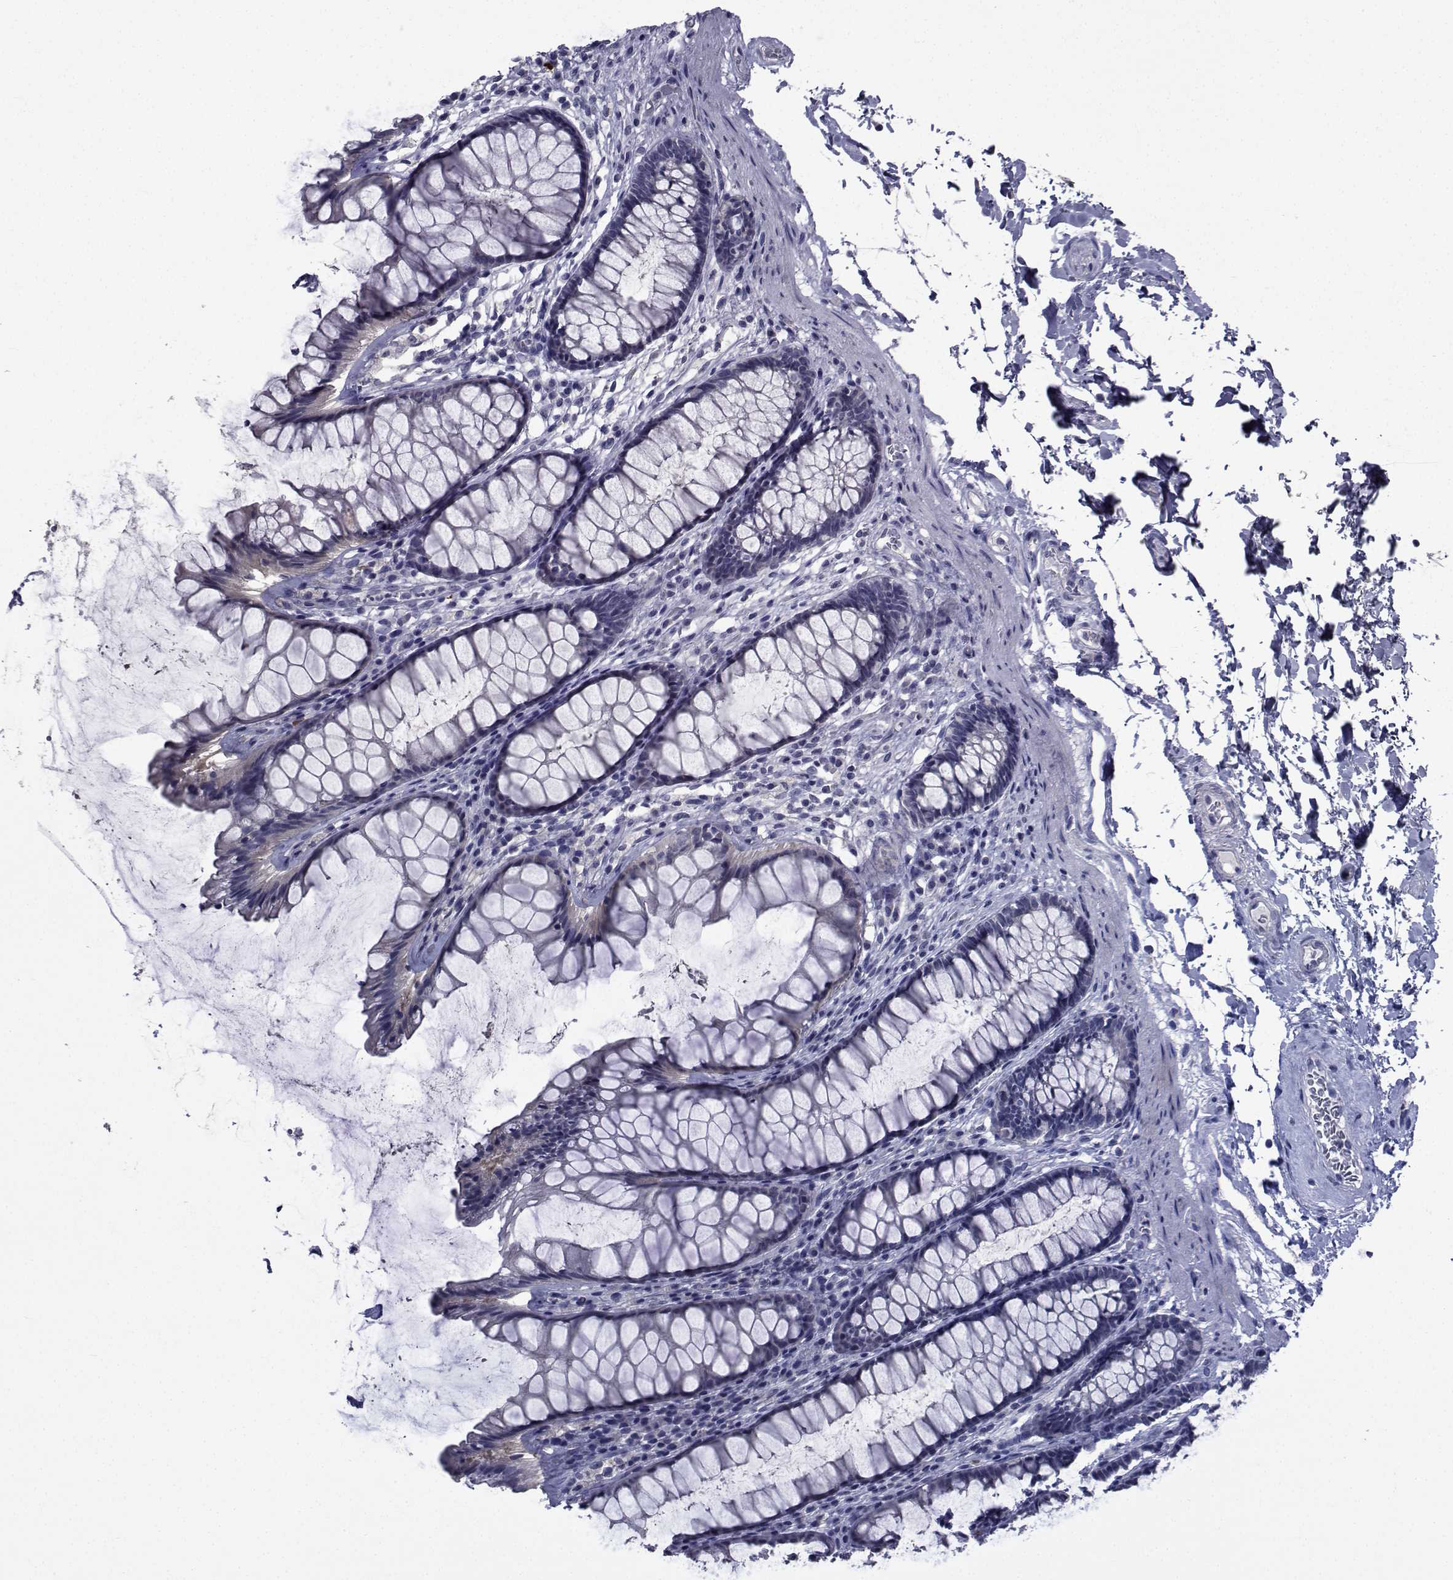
{"staining": {"intensity": "negative", "quantity": "none", "location": "none"}, "tissue": "rectum", "cell_type": "Glandular cells", "image_type": "normal", "snomed": [{"axis": "morphology", "description": "Normal tissue, NOS"}, {"axis": "topography", "description": "Rectum"}], "caption": "Immunohistochemistry micrograph of normal rectum: rectum stained with DAB exhibits no significant protein positivity in glandular cells.", "gene": "CHRNA1", "patient": {"sex": "male", "age": 72}}